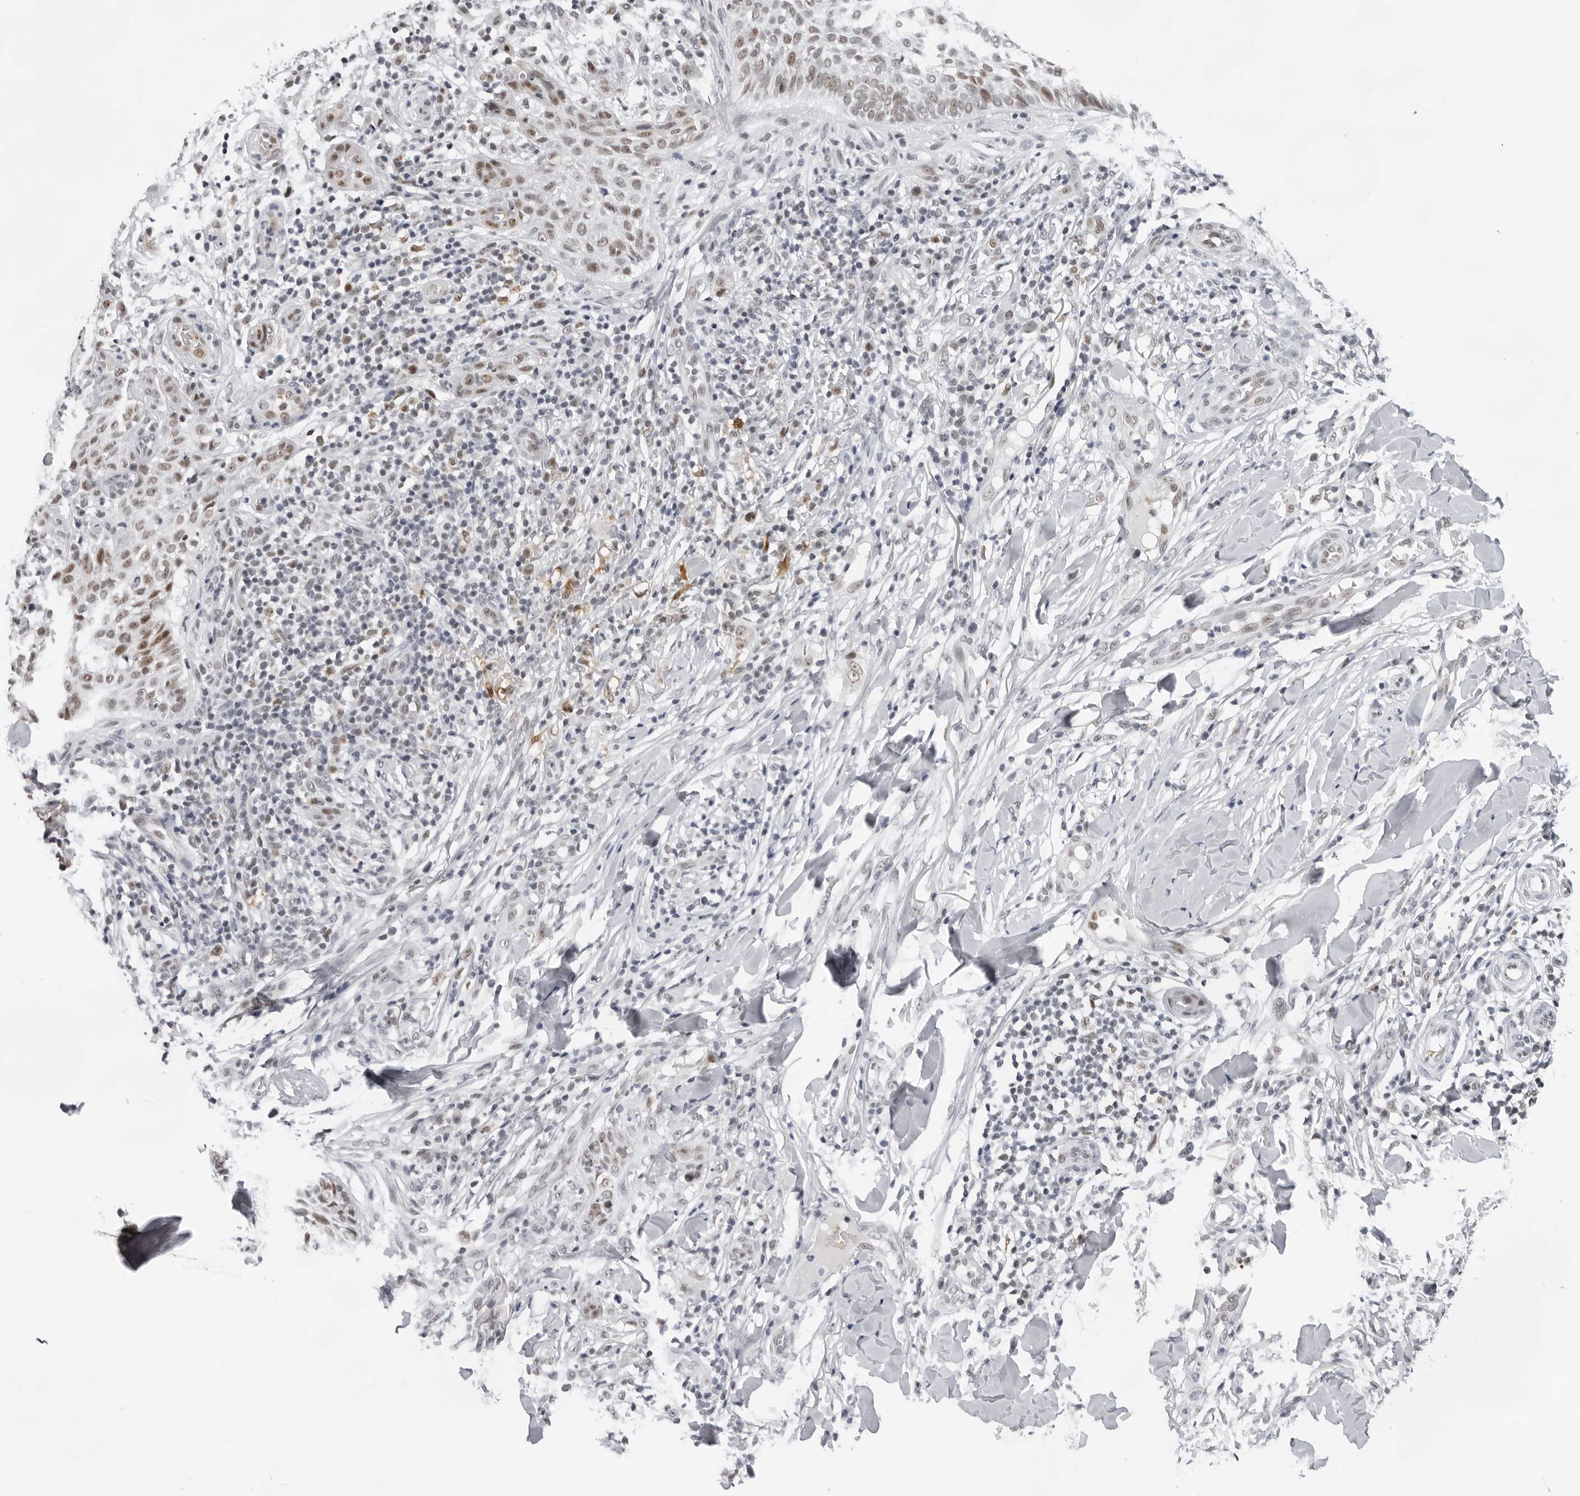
{"staining": {"intensity": "moderate", "quantity": "25%-75%", "location": "nuclear"}, "tissue": "skin cancer", "cell_type": "Tumor cells", "image_type": "cancer", "snomed": [{"axis": "morphology", "description": "Normal tissue, NOS"}, {"axis": "morphology", "description": "Basal cell carcinoma"}, {"axis": "topography", "description": "Skin"}], "caption": "This micrograph displays immunohistochemistry (IHC) staining of human skin cancer (basal cell carcinoma), with medium moderate nuclear staining in approximately 25%-75% of tumor cells.", "gene": "USP1", "patient": {"sex": "male", "age": 67}}